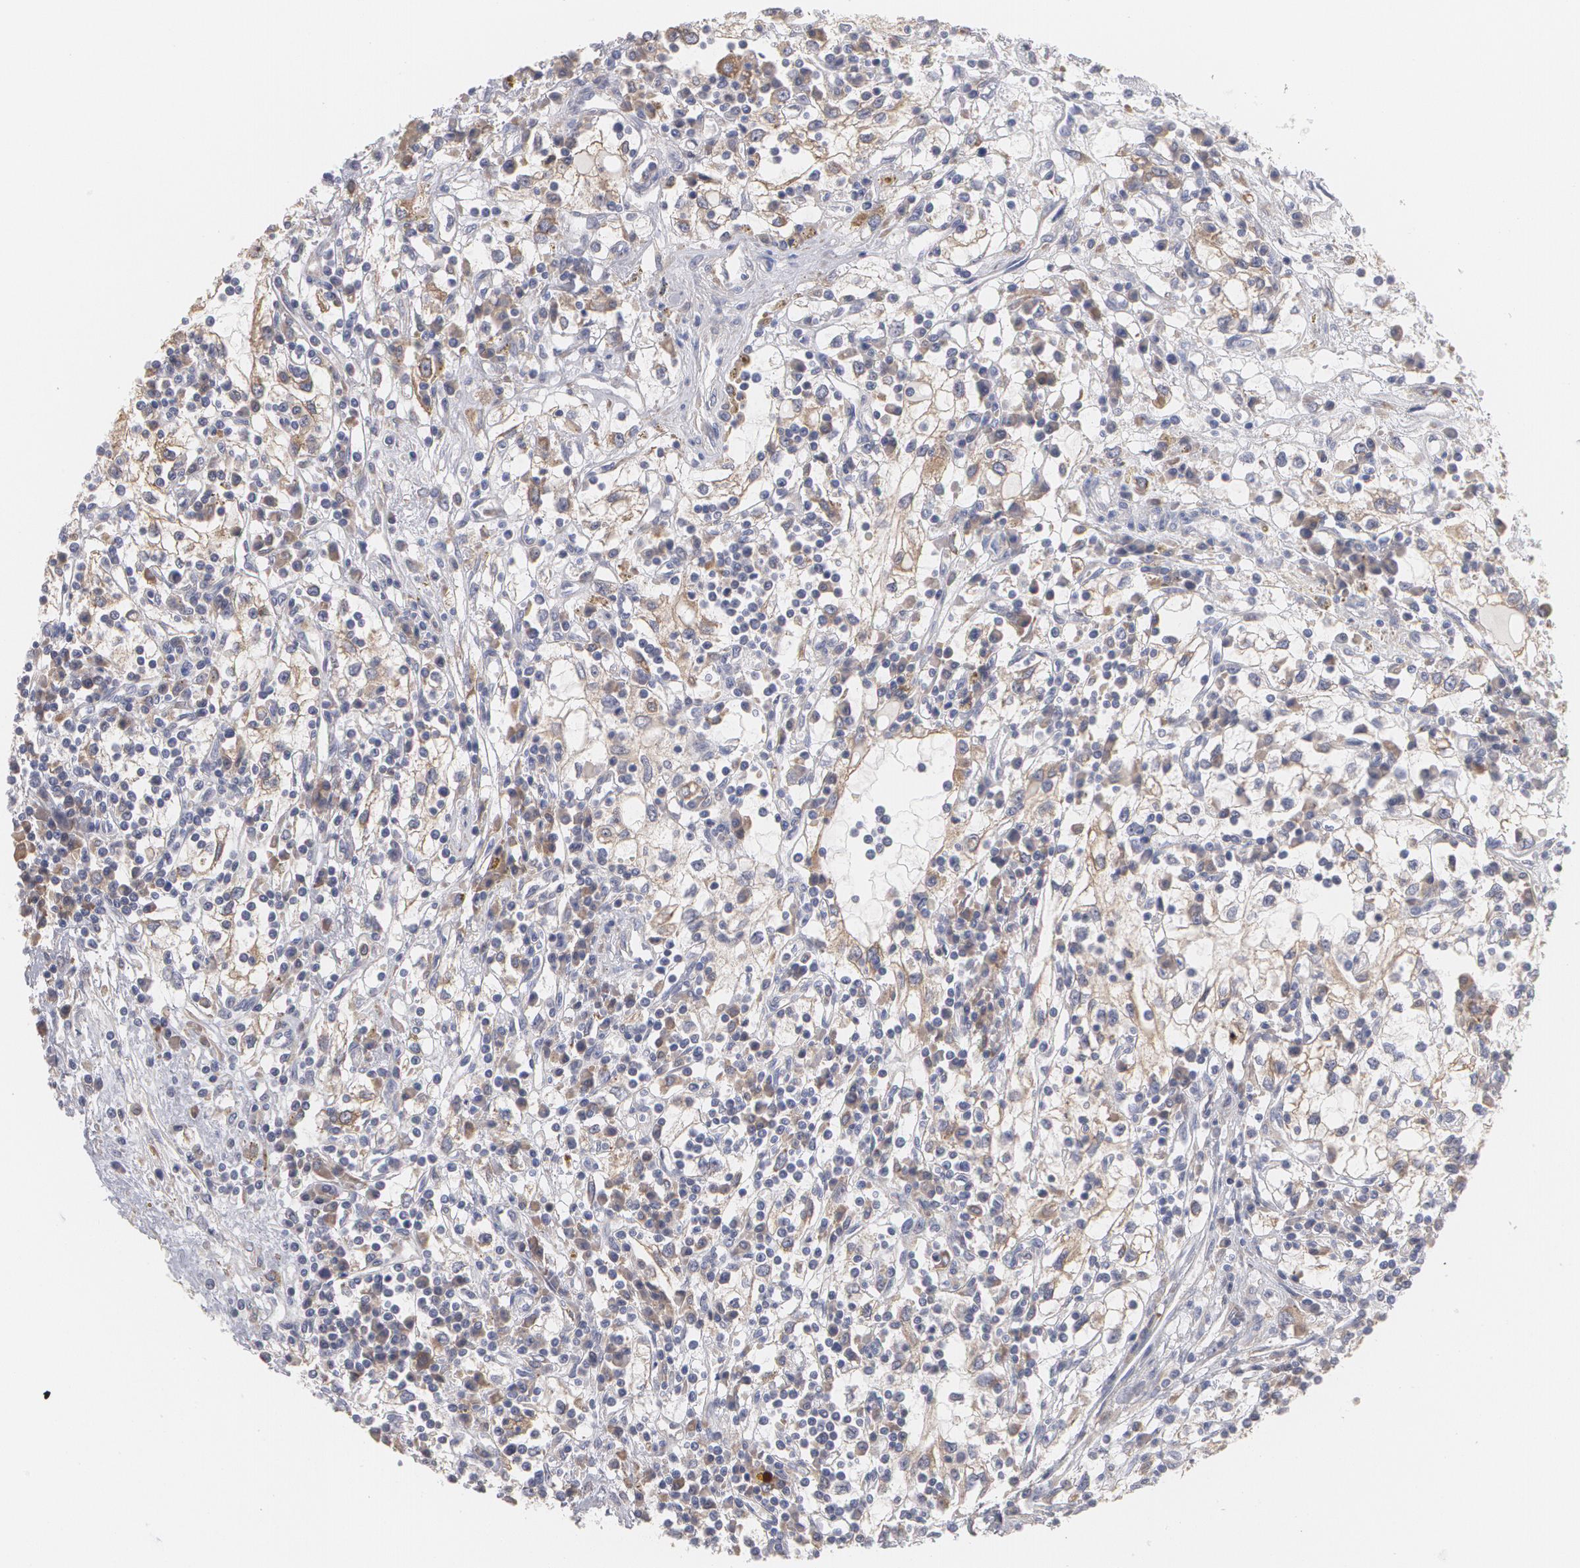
{"staining": {"intensity": "moderate", "quantity": ">75%", "location": "cytoplasmic/membranous"}, "tissue": "renal cancer", "cell_type": "Tumor cells", "image_type": "cancer", "snomed": [{"axis": "morphology", "description": "Adenocarcinoma, NOS"}, {"axis": "topography", "description": "Kidney"}], "caption": "The histopathology image reveals staining of renal adenocarcinoma, revealing moderate cytoplasmic/membranous protein positivity (brown color) within tumor cells.", "gene": "MTHFD1", "patient": {"sex": "male", "age": 82}}